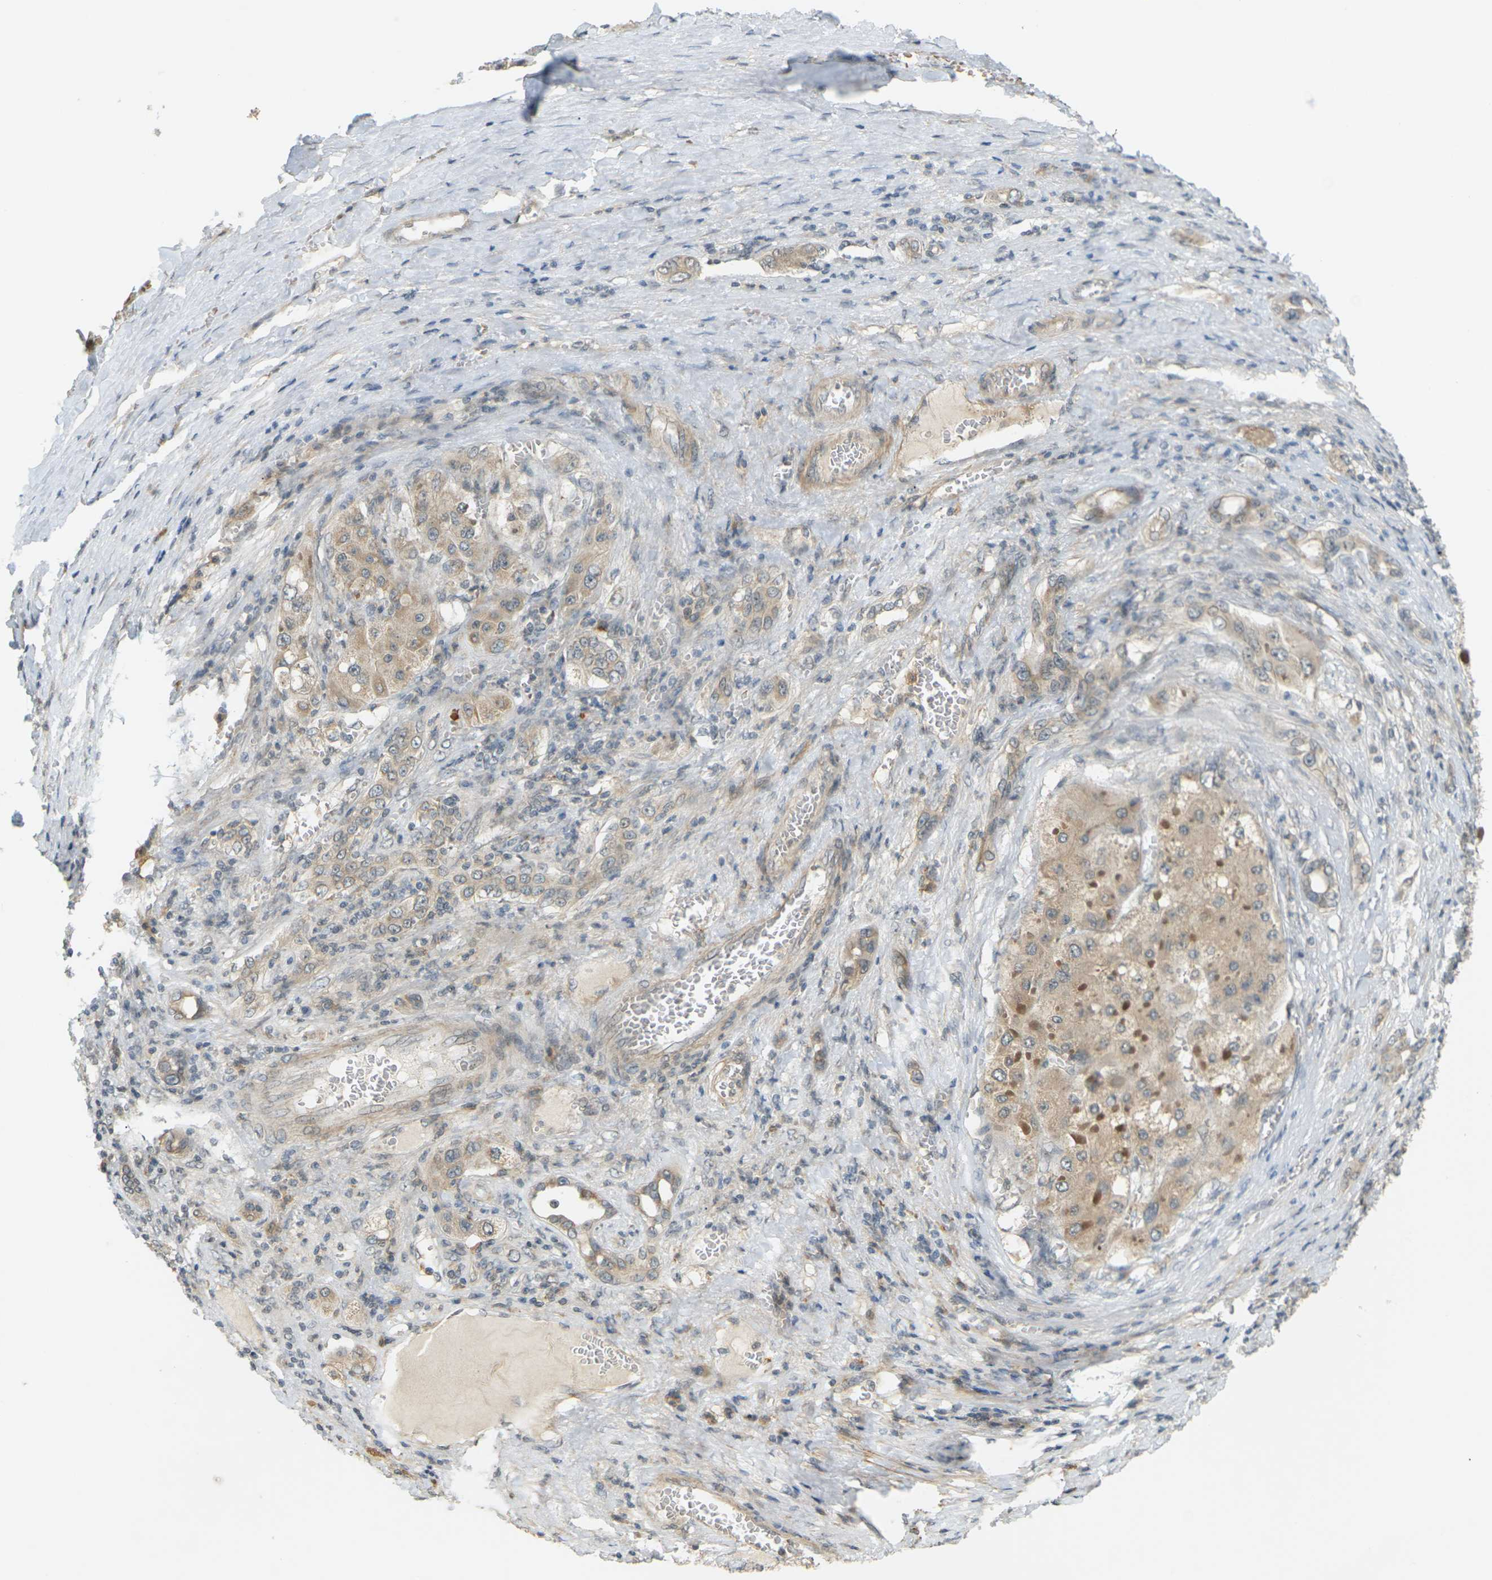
{"staining": {"intensity": "weak", "quantity": ">75%", "location": "cytoplasmic/membranous"}, "tissue": "liver cancer", "cell_type": "Tumor cells", "image_type": "cancer", "snomed": [{"axis": "morphology", "description": "Carcinoma, Hepatocellular, NOS"}, {"axis": "topography", "description": "Liver"}], "caption": "Immunohistochemical staining of human liver hepatocellular carcinoma shows low levels of weak cytoplasmic/membranous protein expression in about >75% of tumor cells.", "gene": "SOCS6", "patient": {"sex": "female", "age": 73}}